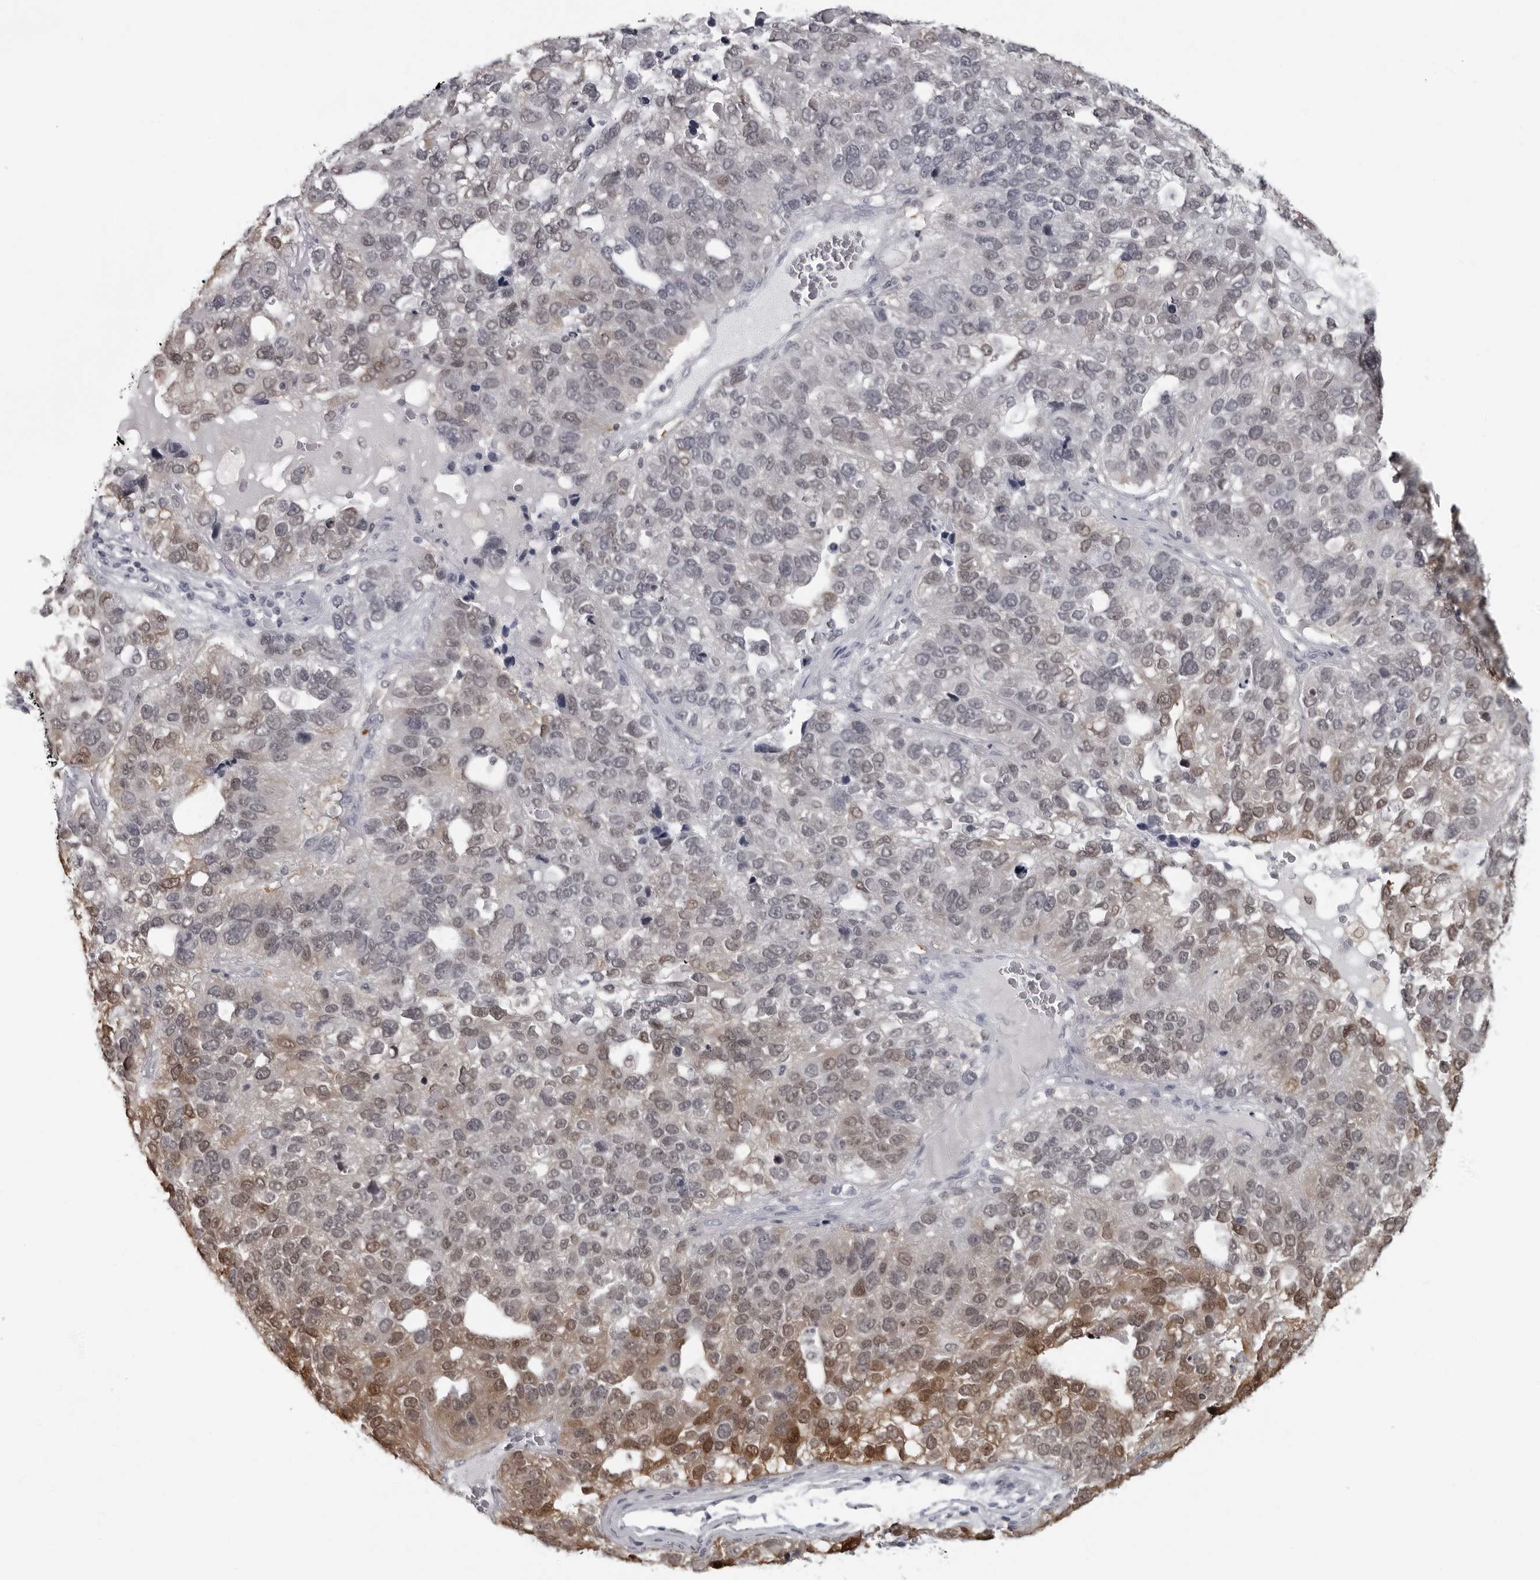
{"staining": {"intensity": "moderate", "quantity": "<25%", "location": "cytoplasmic/membranous,nuclear"}, "tissue": "pancreatic cancer", "cell_type": "Tumor cells", "image_type": "cancer", "snomed": [{"axis": "morphology", "description": "Adenocarcinoma, NOS"}, {"axis": "topography", "description": "Pancreas"}], "caption": "Protein analysis of pancreatic cancer (adenocarcinoma) tissue demonstrates moderate cytoplasmic/membranous and nuclear staining in approximately <25% of tumor cells.", "gene": "LZIC", "patient": {"sex": "female", "age": 61}}